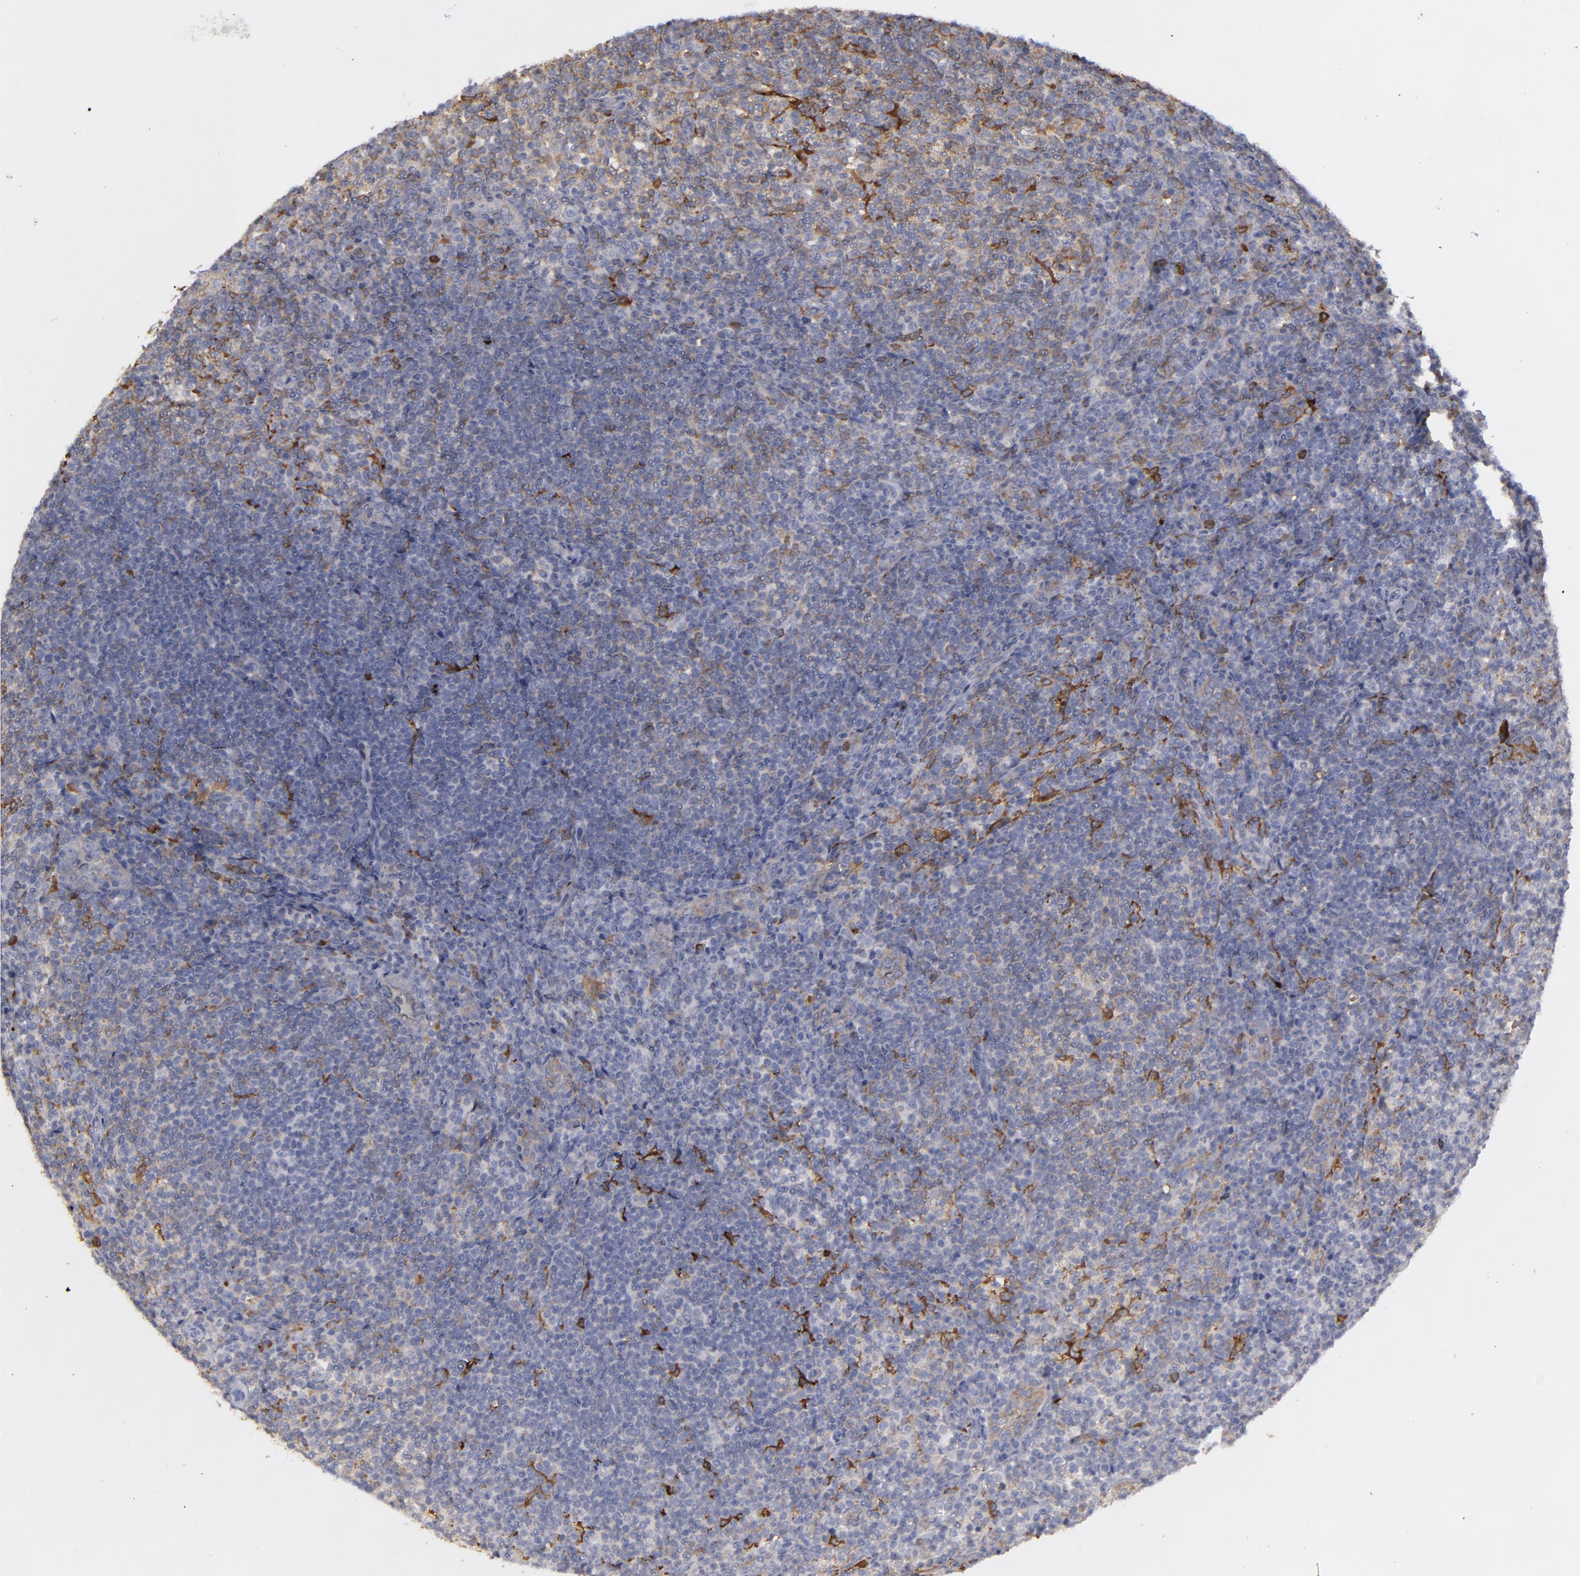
{"staining": {"intensity": "weak", "quantity": "25%-75%", "location": "cytoplasmic/membranous"}, "tissue": "lymphoma", "cell_type": "Tumor cells", "image_type": "cancer", "snomed": [{"axis": "morphology", "description": "Malignant lymphoma, non-Hodgkin's type, Low grade"}, {"axis": "topography", "description": "Lymph node"}], "caption": "An image showing weak cytoplasmic/membranous positivity in about 25%-75% of tumor cells in lymphoma, as visualized by brown immunohistochemical staining.", "gene": "ODC1", "patient": {"sex": "female", "age": 76}}